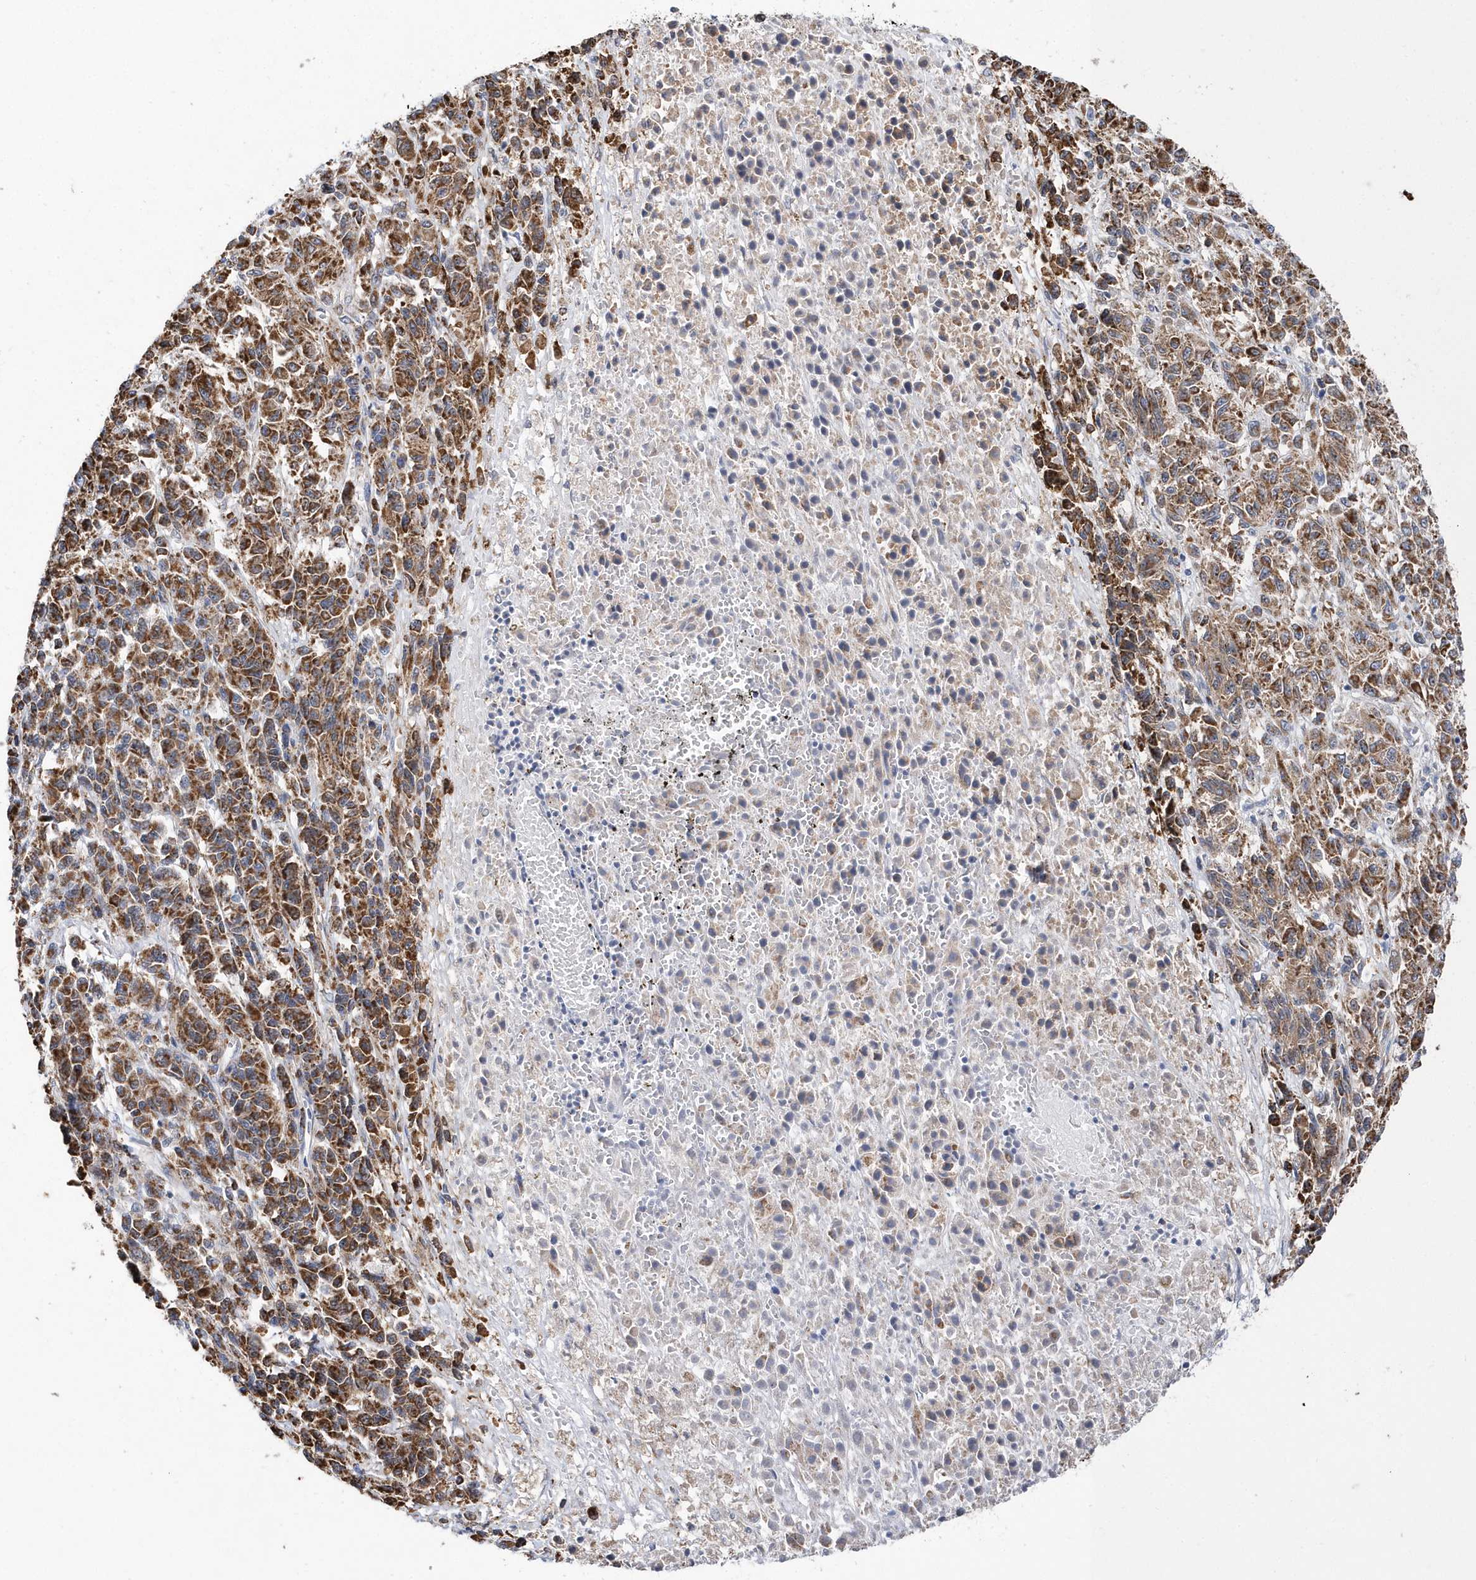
{"staining": {"intensity": "strong", "quantity": ">75%", "location": "cytoplasmic/membranous"}, "tissue": "melanoma", "cell_type": "Tumor cells", "image_type": "cancer", "snomed": [{"axis": "morphology", "description": "Malignant melanoma, Metastatic site"}, {"axis": "topography", "description": "Lung"}], "caption": "Immunohistochemical staining of human melanoma reveals high levels of strong cytoplasmic/membranous protein expression in approximately >75% of tumor cells.", "gene": "SPATA5", "patient": {"sex": "male", "age": 64}}